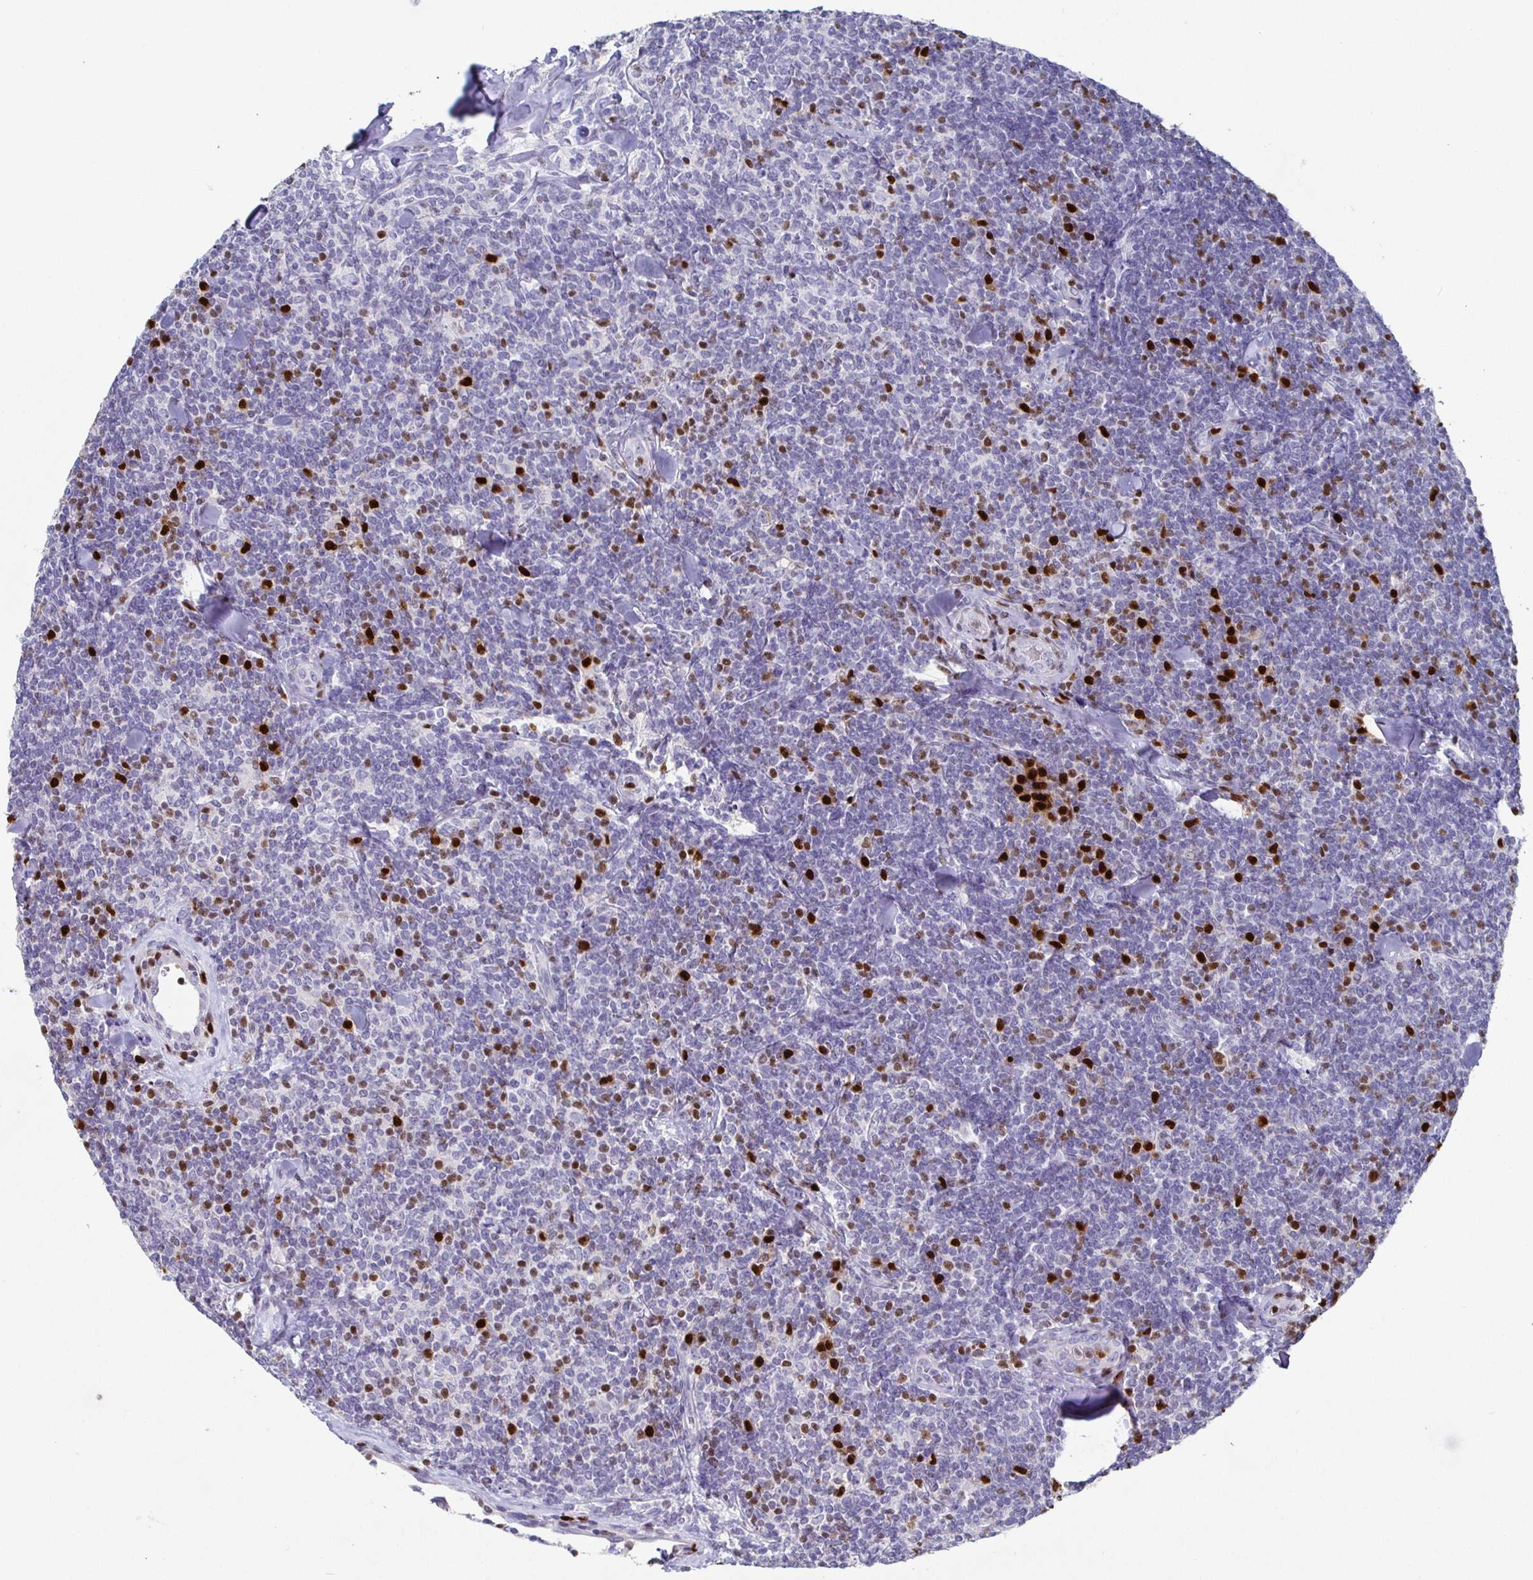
{"staining": {"intensity": "negative", "quantity": "none", "location": "none"}, "tissue": "lymphoma", "cell_type": "Tumor cells", "image_type": "cancer", "snomed": [{"axis": "morphology", "description": "Malignant lymphoma, non-Hodgkin's type, Low grade"}, {"axis": "topography", "description": "Lymph node"}], "caption": "An image of lymphoma stained for a protein reveals no brown staining in tumor cells.", "gene": "RUNX2", "patient": {"sex": "female", "age": 56}}